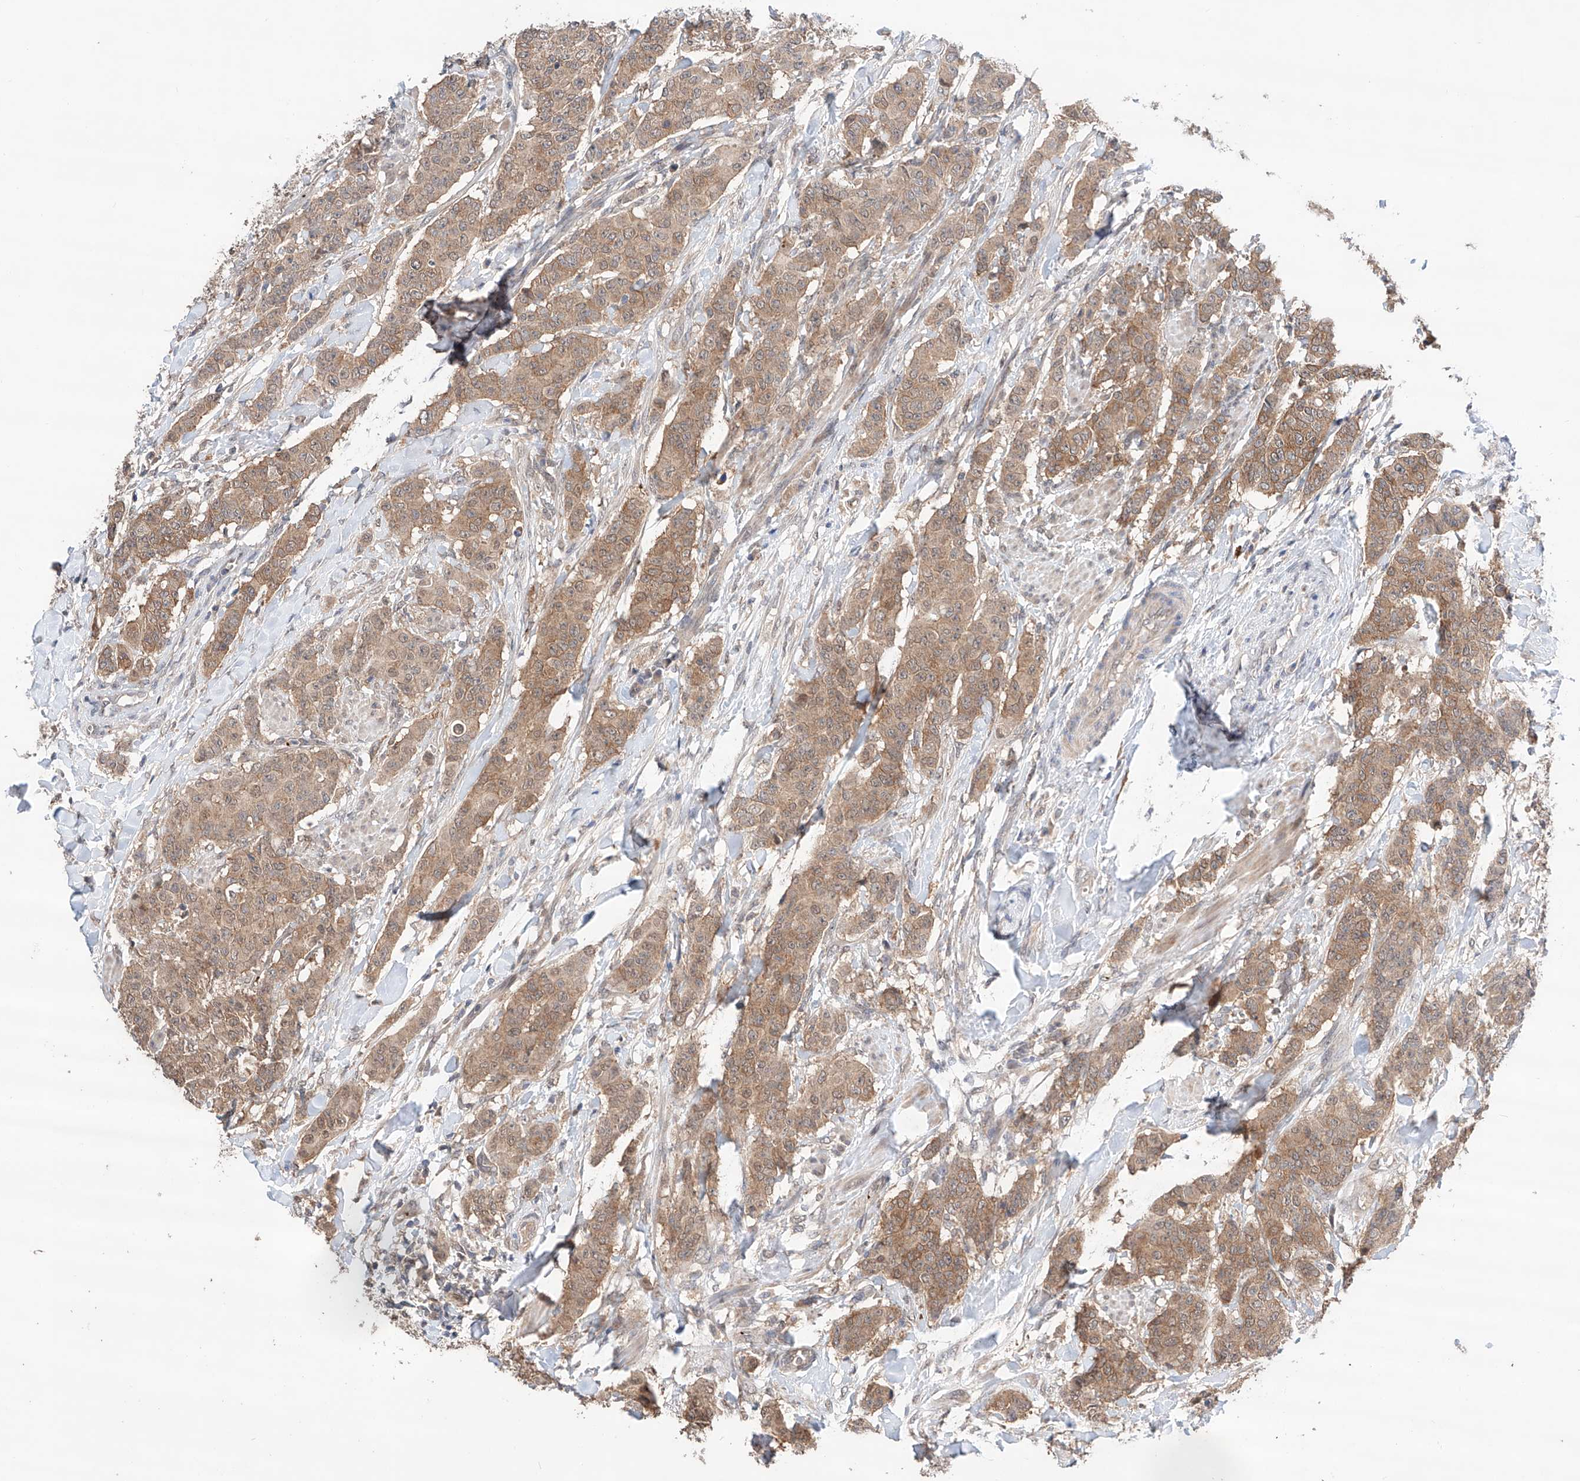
{"staining": {"intensity": "moderate", "quantity": "25%-75%", "location": "cytoplasmic/membranous"}, "tissue": "breast cancer", "cell_type": "Tumor cells", "image_type": "cancer", "snomed": [{"axis": "morphology", "description": "Duct carcinoma"}, {"axis": "topography", "description": "Breast"}], "caption": "Immunohistochemistry (IHC) photomicrograph of neoplastic tissue: breast cancer (intraductal carcinoma) stained using IHC reveals medium levels of moderate protein expression localized specifically in the cytoplasmic/membranous of tumor cells, appearing as a cytoplasmic/membranous brown color.", "gene": "ZFHX2", "patient": {"sex": "female", "age": 40}}